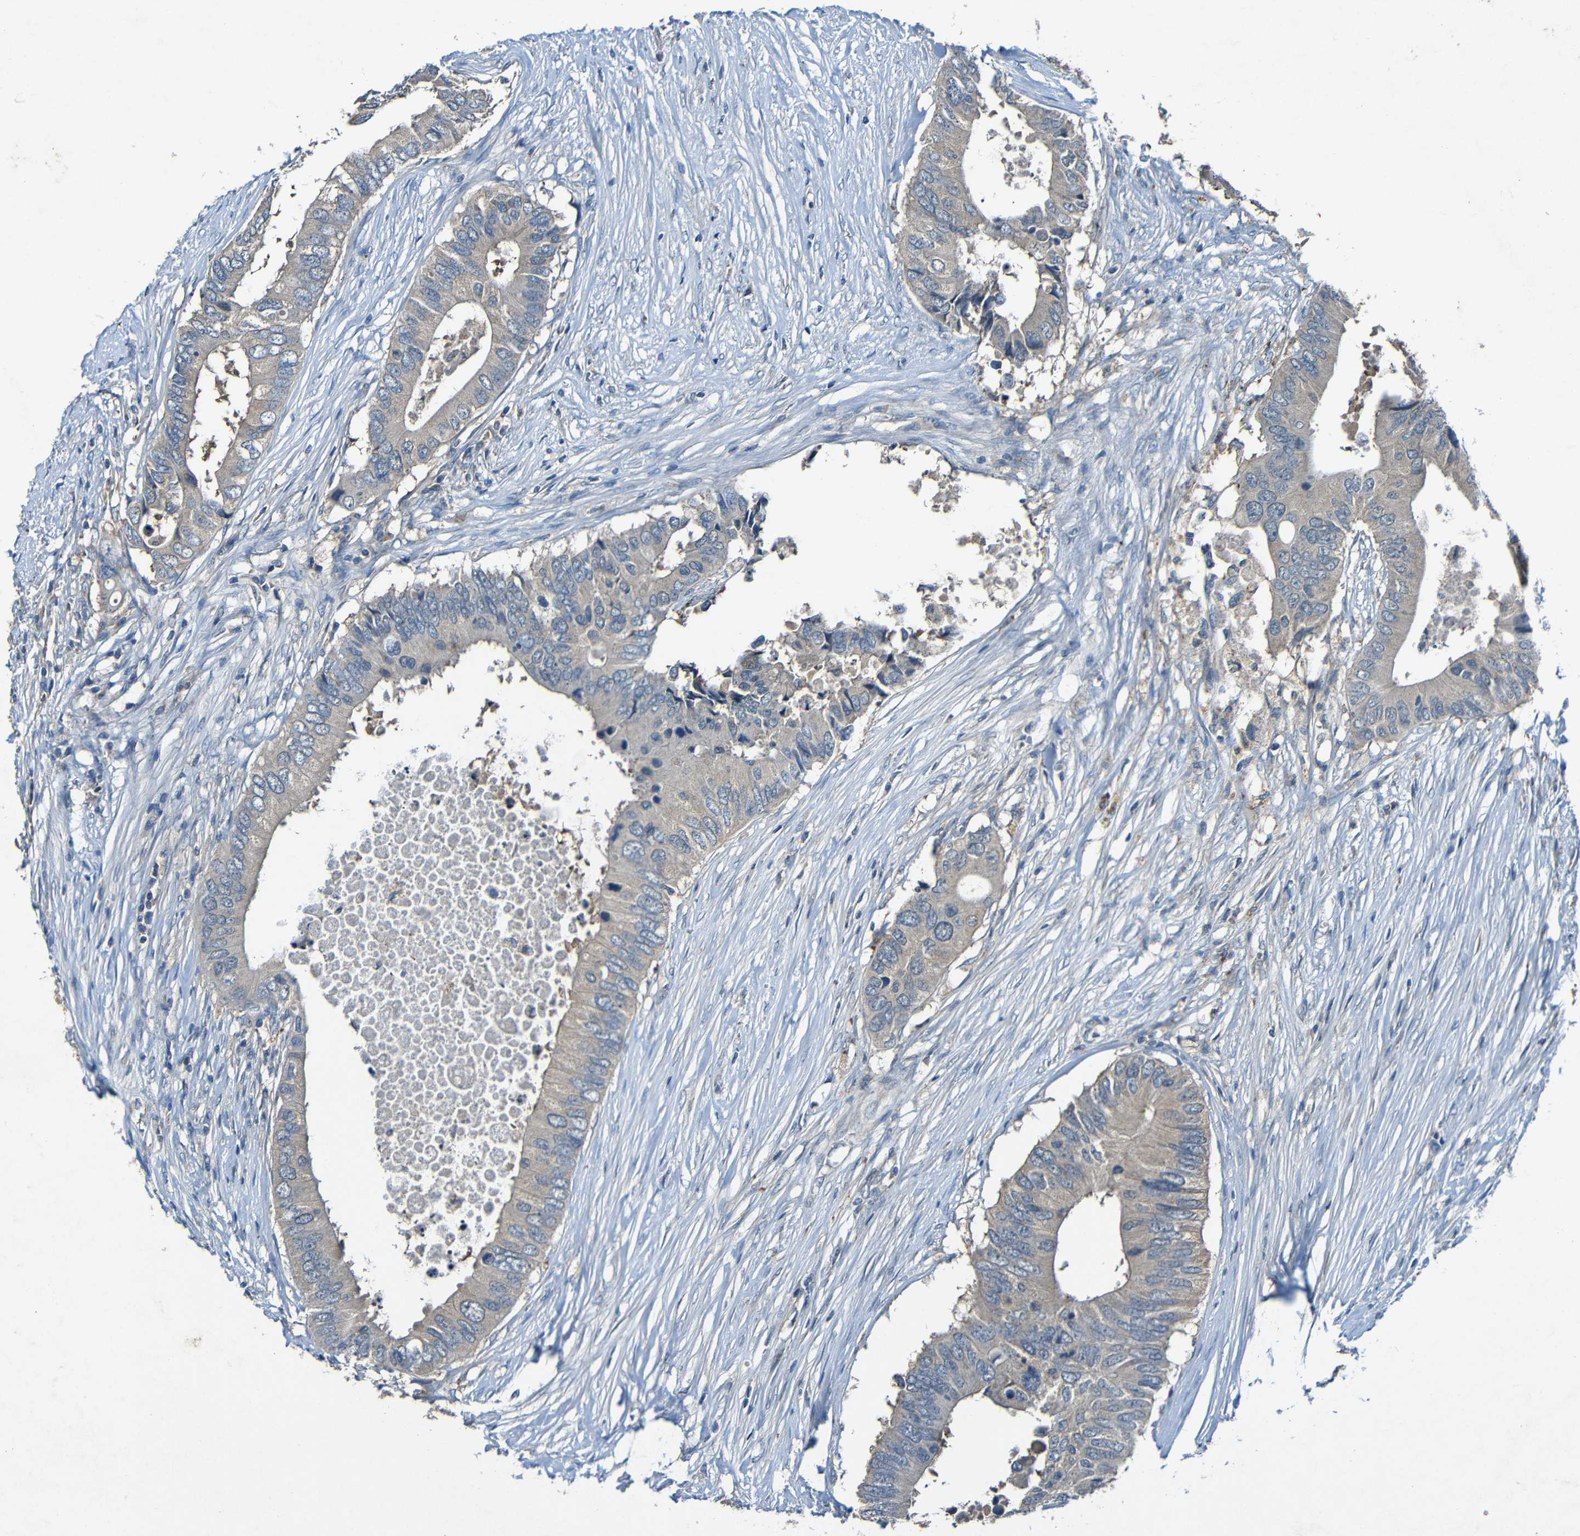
{"staining": {"intensity": "weak", "quantity": "<25%", "location": "cytoplasmic/membranous"}, "tissue": "colorectal cancer", "cell_type": "Tumor cells", "image_type": "cancer", "snomed": [{"axis": "morphology", "description": "Adenocarcinoma, NOS"}, {"axis": "topography", "description": "Colon"}], "caption": "Human colorectal adenocarcinoma stained for a protein using IHC demonstrates no expression in tumor cells.", "gene": "LRRC70", "patient": {"sex": "male", "age": 71}}